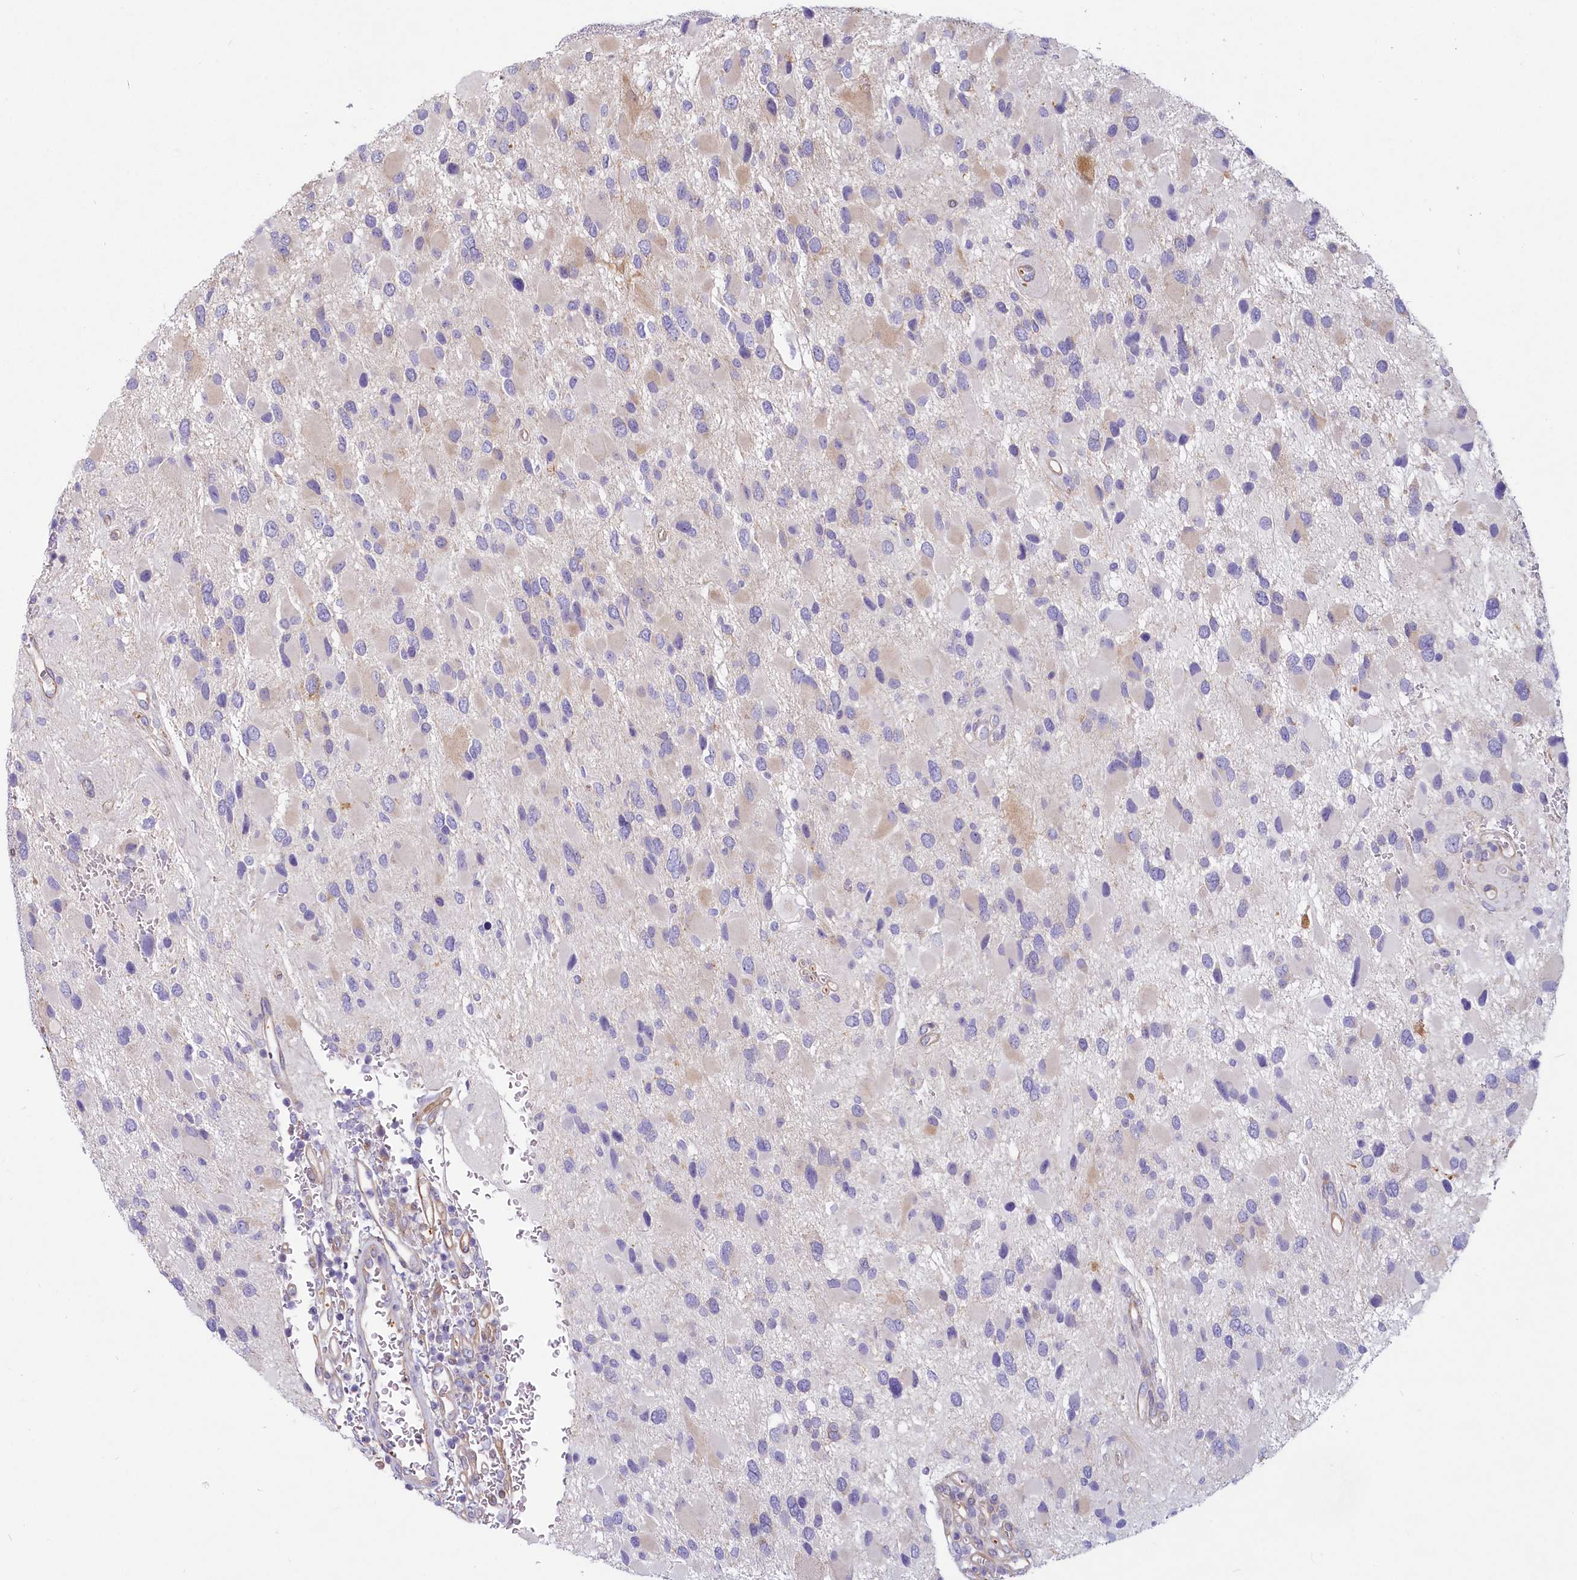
{"staining": {"intensity": "negative", "quantity": "none", "location": "none"}, "tissue": "glioma", "cell_type": "Tumor cells", "image_type": "cancer", "snomed": [{"axis": "morphology", "description": "Glioma, malignant, High grade"}, {"axis": "topography", "description": "Brain"}], "caption": "Protein analysis of glioma displays no significant expression in tumor cells.", "gene": "LMOD3", "patient": {"sex": "male", "age": 53}}